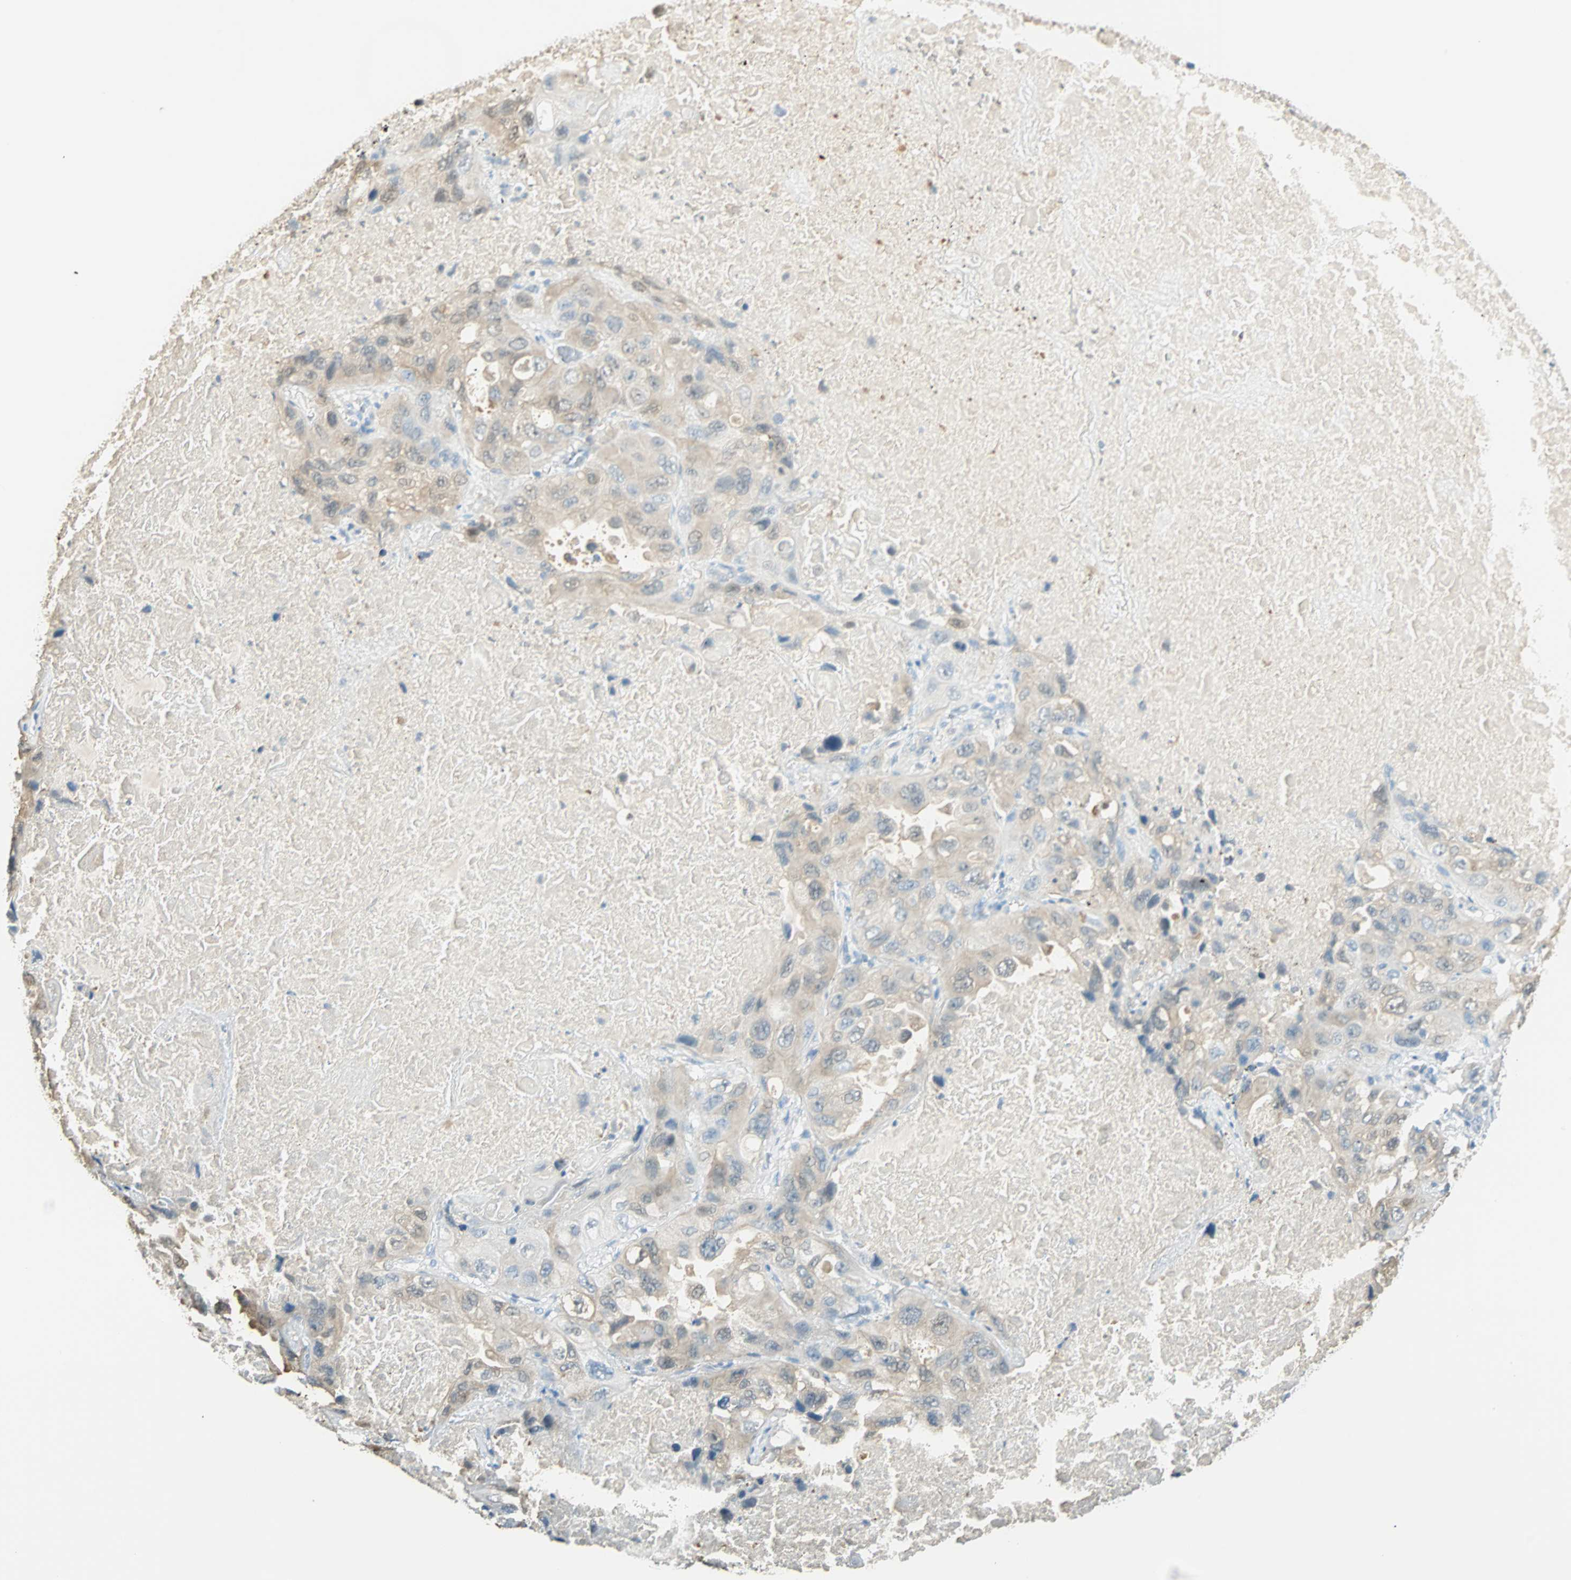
{"staining": {"intensity": "moderate", "quantity": ">75%", "location": "cytoplasmic/membranous,nuclear"}, "tissue": "lung cancer", "cell_type": "Tumor cells", "image_type": "cancer", "snomed": [{"axis": "morphology", "description": "Squamous cell carcinoma, NOS"}, {"axis": "topography", "description": "Lung"}], "caption": "Lung cancer was stained to show a protein in brown. There is medium levels of moderate cytoplasmic/membranous and nuclear positivity in about >75% of tumor cells. (IHC, brightfield microscopy, high magnification).", "gene": "S100A1", "patient": {"sex": "female", "age": 73}}